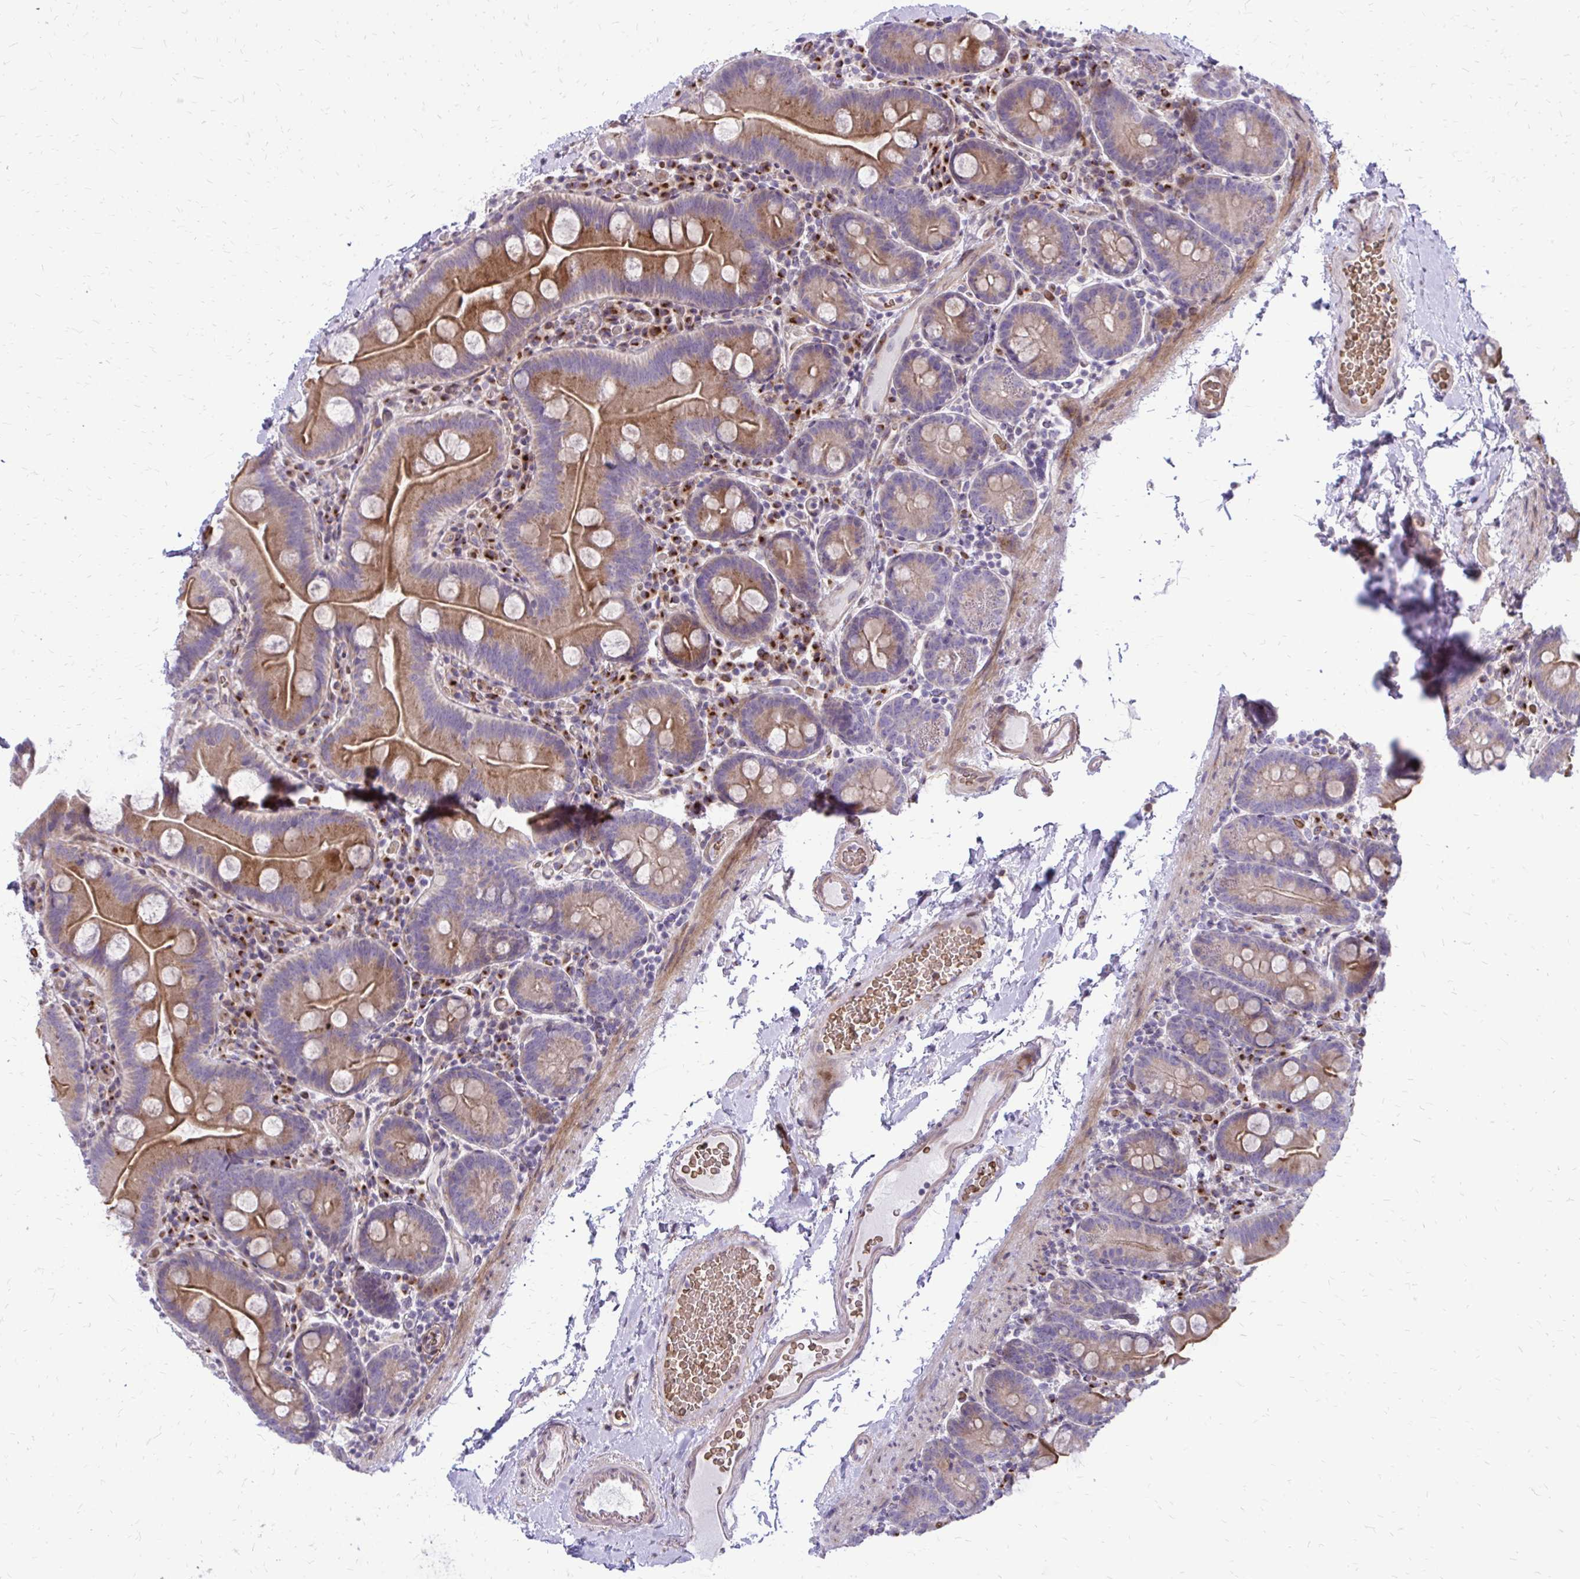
{"staining": {"intensity": "moderate", "quantity": ">75%", "location": "cytoplasmic/membranous"}, "tissue": "small intestine", "cell_type": "Glandular cells", "image_type": "normal", "snomed": [{"axis": "morphology", "description": "Normal tissue, NOS"}, {"axis": "topography", "description": "Small intestine"}], "caption": "The image displays immunohistochemical staining of benign small intestine. There is moderate cytoplasmic/membranous staining is present in about >75% of glandular cells. Using DAB (3,3'-diaminobenzidine) (brown) and hematoxylin (blue) stains, captured at high magnification using brightfield microscopy.", "gene": "FUNDC2", "patient": {"sex": "female", "age": 68}}